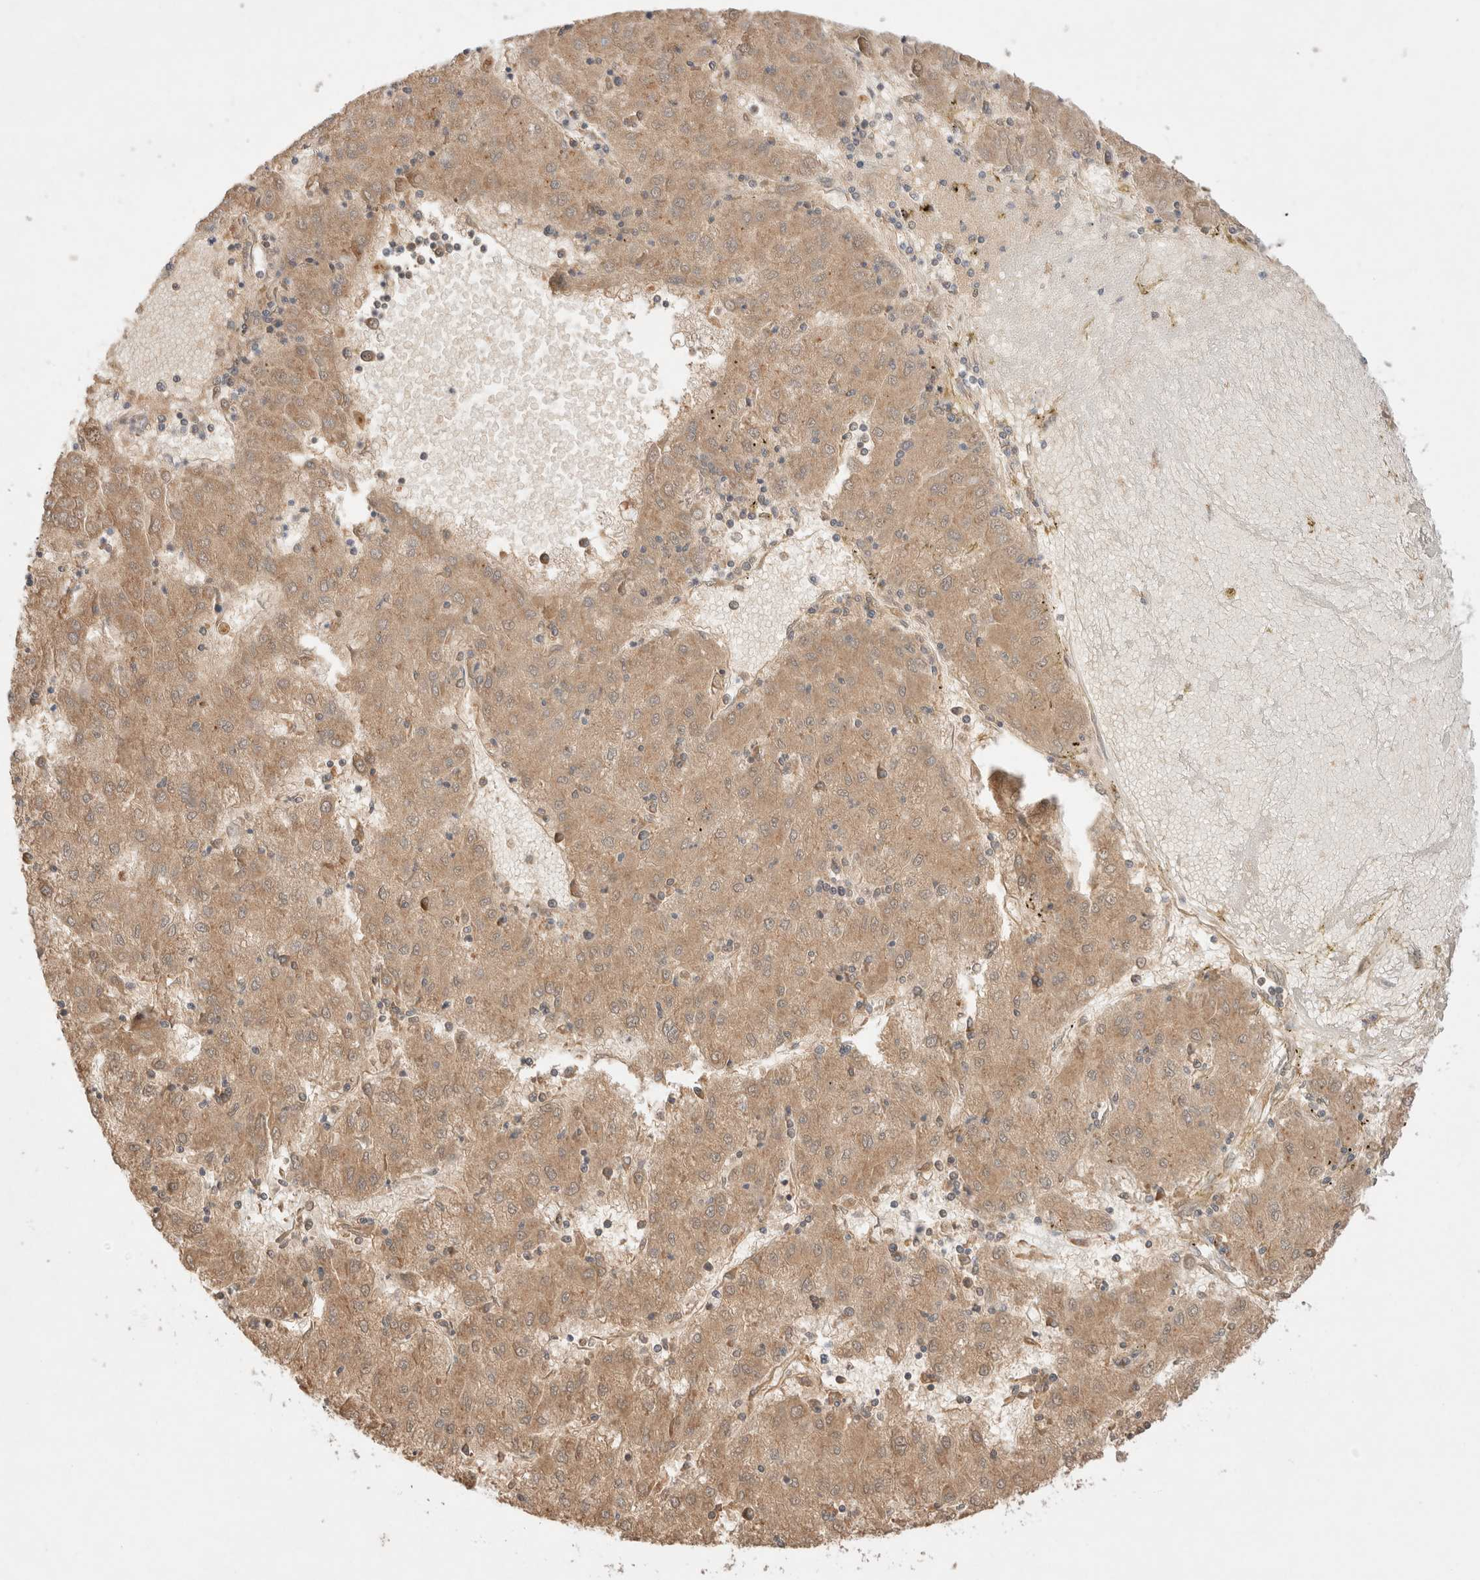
{"staining": {"intensity": "weak", "quantity": ">75%", "location": "cytoplasmic/membranous"}, "tissue": "liver cancer", "cell_type": "Tumor cells", "image_type": "cancer", "snomed": [{"axis": "morphology", "description": "Carcinoma, Hepatocellular, NOS"}, {"axis": "topography", "description": "Liver"}], "caption": "Hepatocellular carcinoma (liver) stained with a brown dye reveals weak cytoplasmic/membranous positive staining in approximately >75% of tumor cells.", "gene": "CARNMT1", "patient": {"sex": "male", "age": 72}}